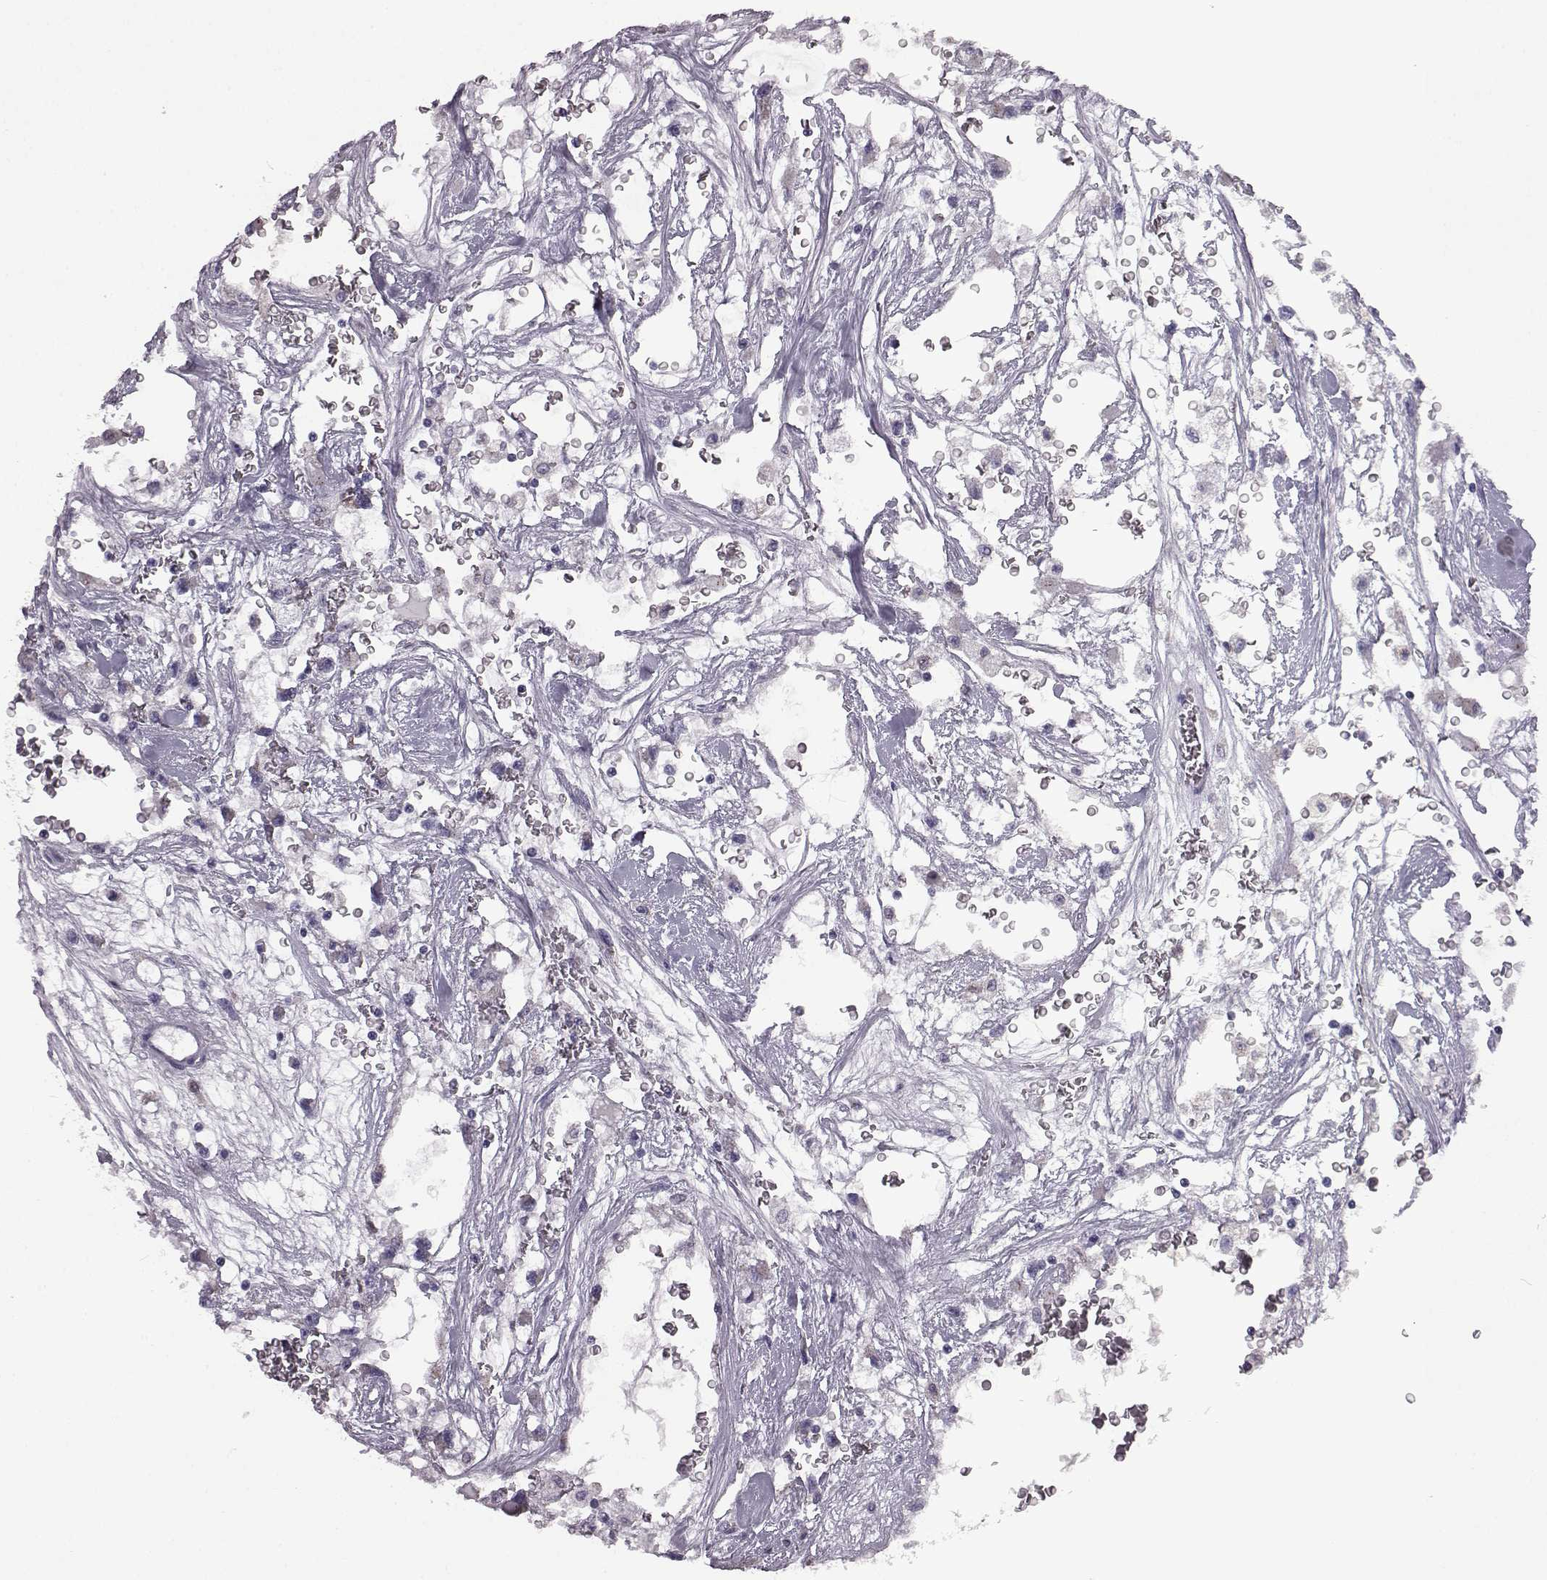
{"staining": {"intensity": "moderate", "quantity": "<25%", "location": "cytoplasmic/membranous"}, "tissue": "renal cancer", "cell_type": "Tumor cells", "image_type": "cancer", "snomed": [{"axis": "morphology", "description": "Adenocarcinoma, NOS"}, {"axis": "topography", "description": "Kidney"}], "caption": "Protein staining of renal cancer tissue displays moderate cytoplasmic/membranous positivity in approximately <25% of tumor cells.", "gene": "PRR9", "patient": {"sex": "male", "age": 59}}